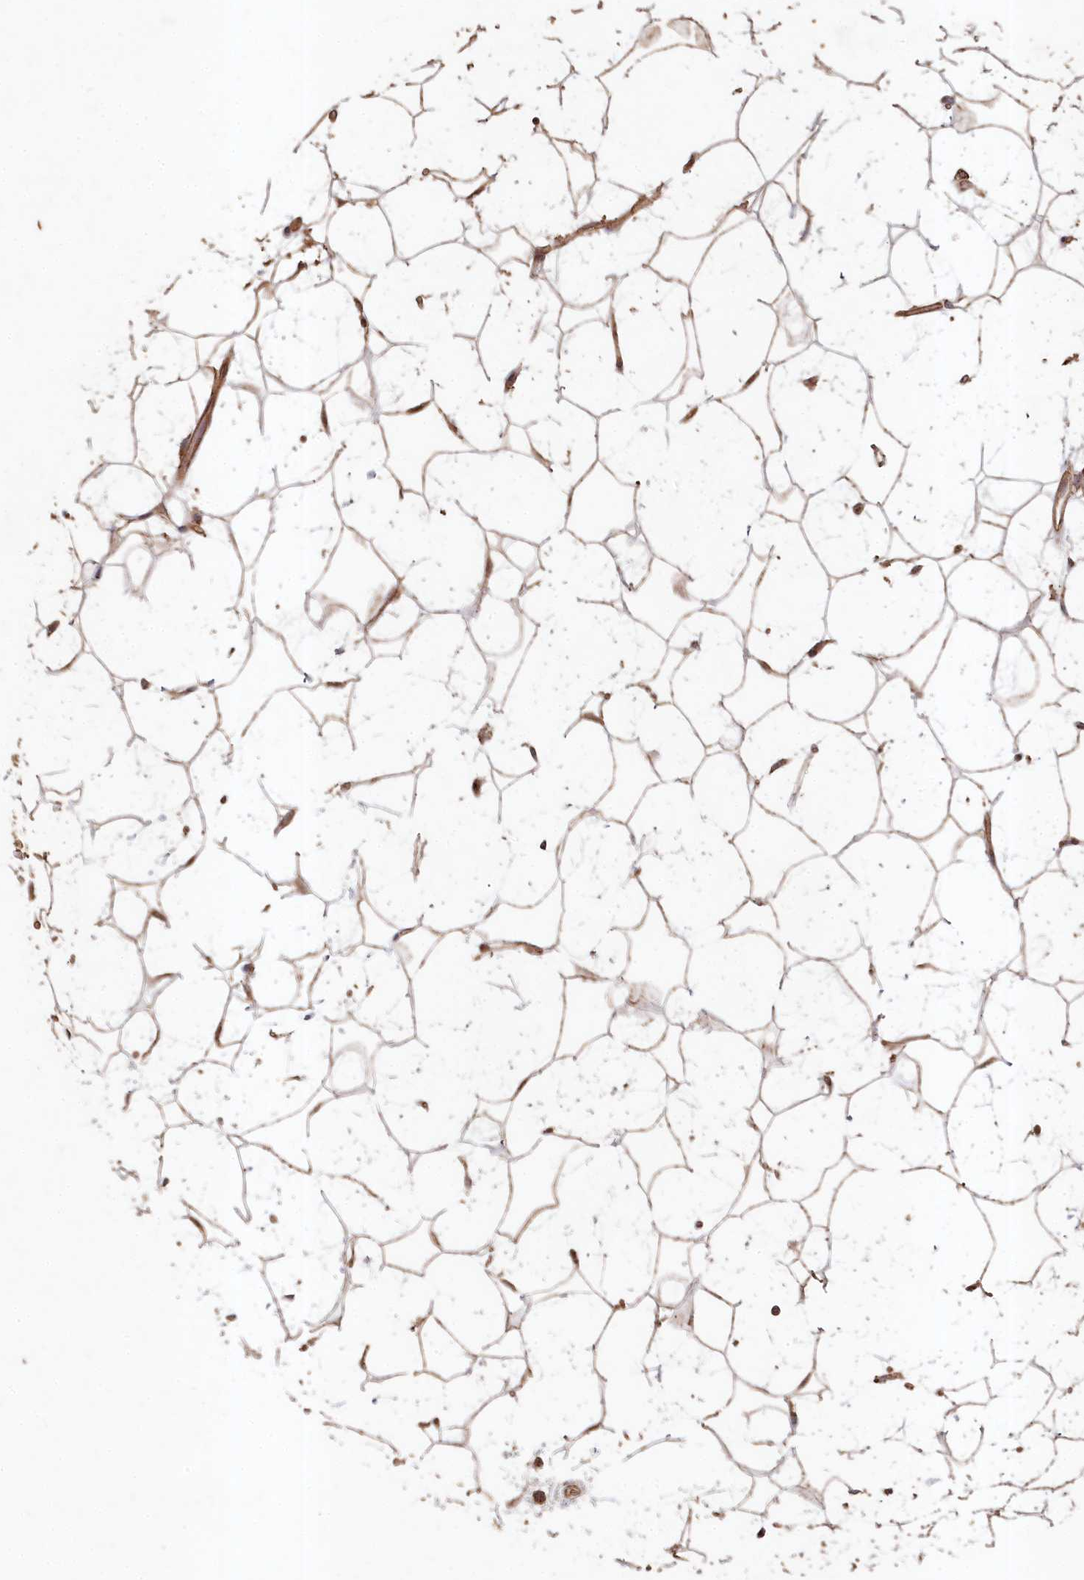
{"staining": {"intensity": "moderate", "quantity": ">75%", "location": "cytoplasmic/membranous"}, "tissue": "adipose tissue", "cell_type": "Adipocytes", "image_type": "normal", "snomed": [{"axis": "morphology", "description": "Normal tissue, NOS"}, {"axis": "topography", "description": "Breast"}], "caption": "IHC photomicrograph of benign human adipose tissue stained for a protein (brown), which reveals medium levels of moderate cytoplasmic/membranous expression in approximately >75% of adipocytes.", "gene": "HAL", "patient": {"sex": "female", "age": 26}}